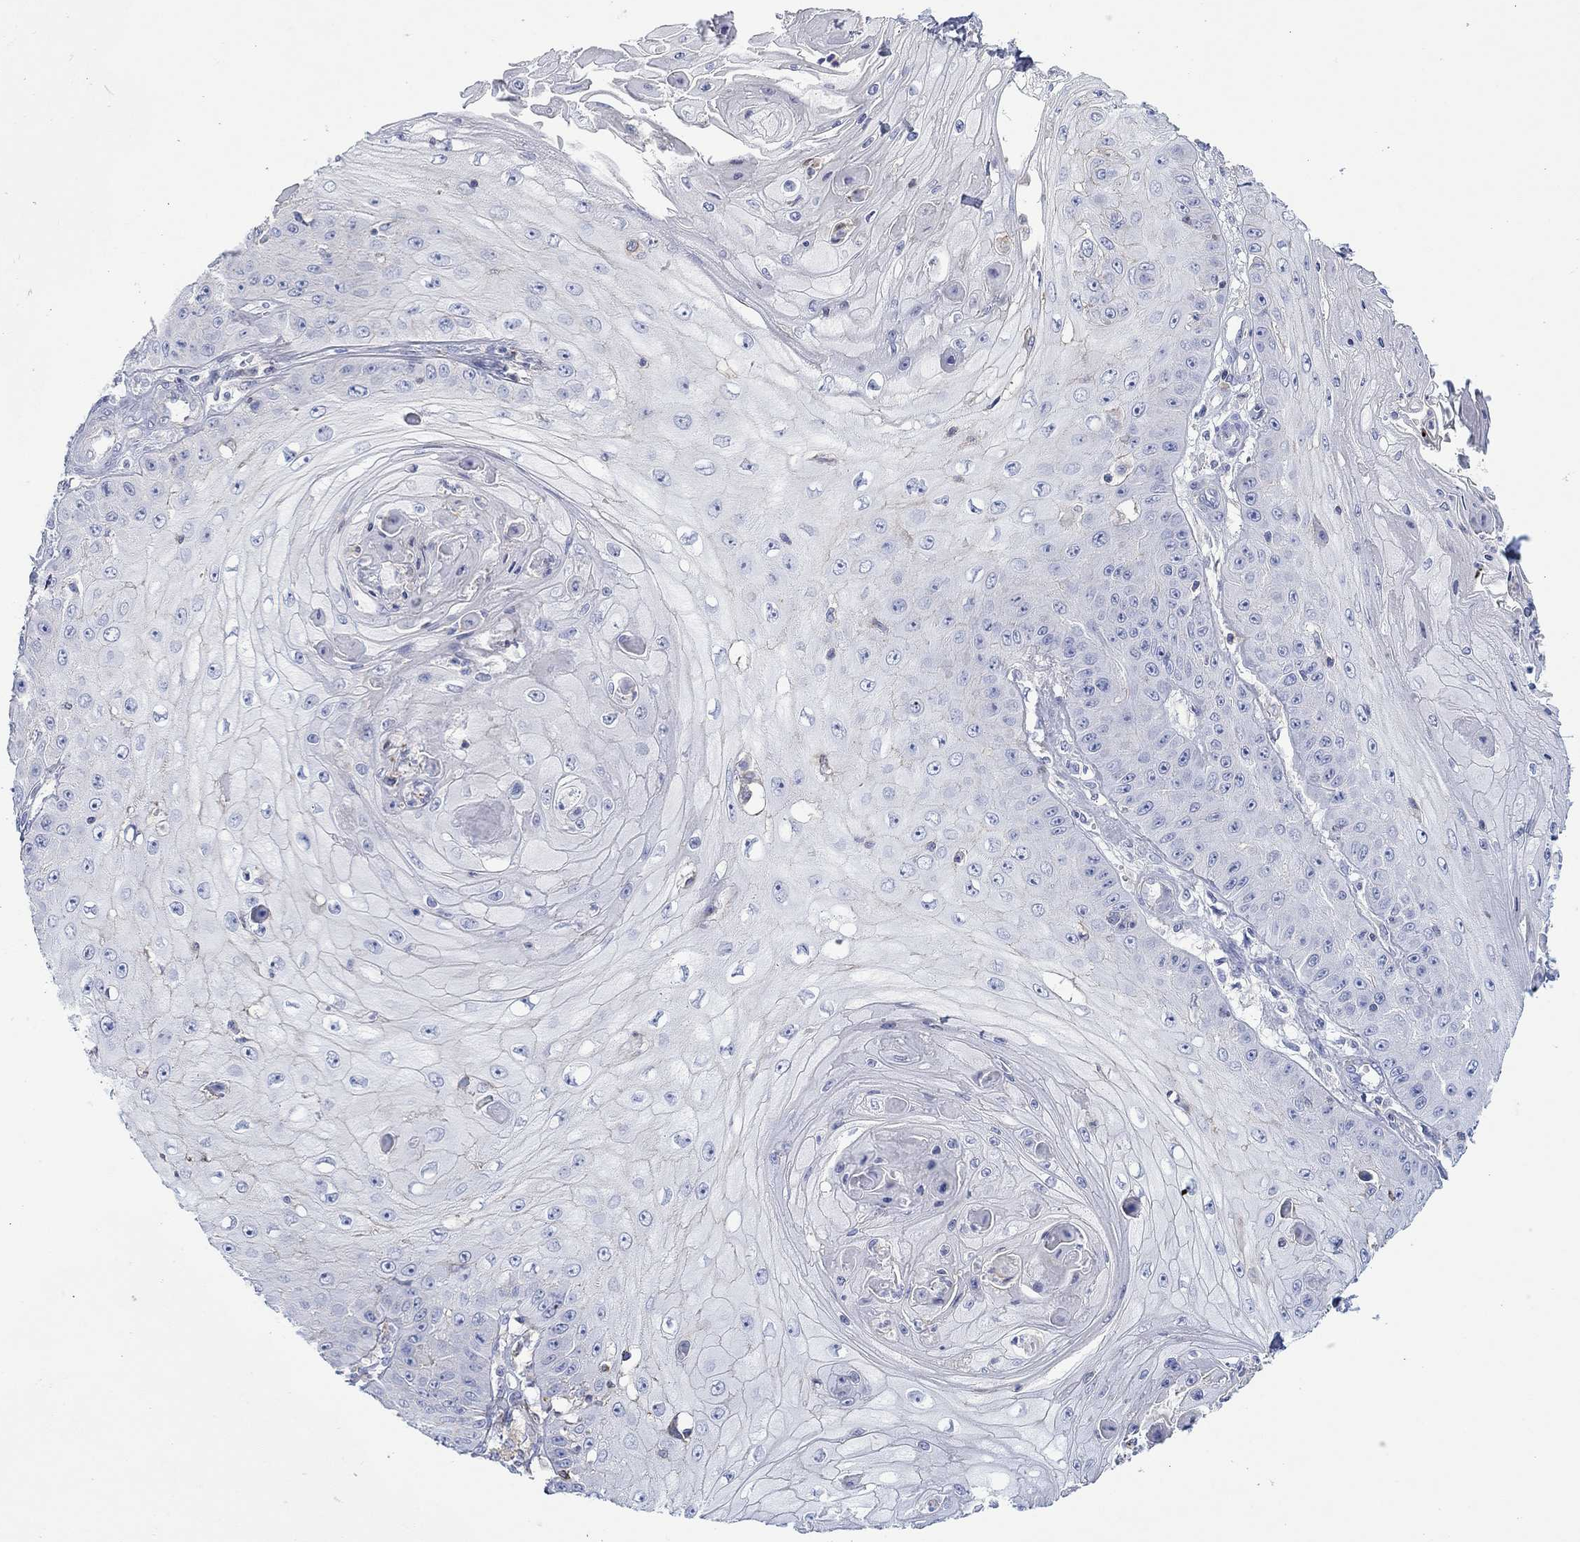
{"staining": {"intensity": "negative", "quantity": "none", "location": "none"}, "tissue": "skin cancer", "cell_type": "Tumor cells", "image_type": "cancer", "snomed": [{"axis": "morphology", "description": "Squamous cell carcinoma, NOS"}, {"axis": "topography", "description": "Skin"}], "caption": "Tumor cells are negative for brown protein staining in skin cancer (squamous cell carcinoma).", "gene": "PPIL6", "patient": {"sex": "male", "age": 70}}